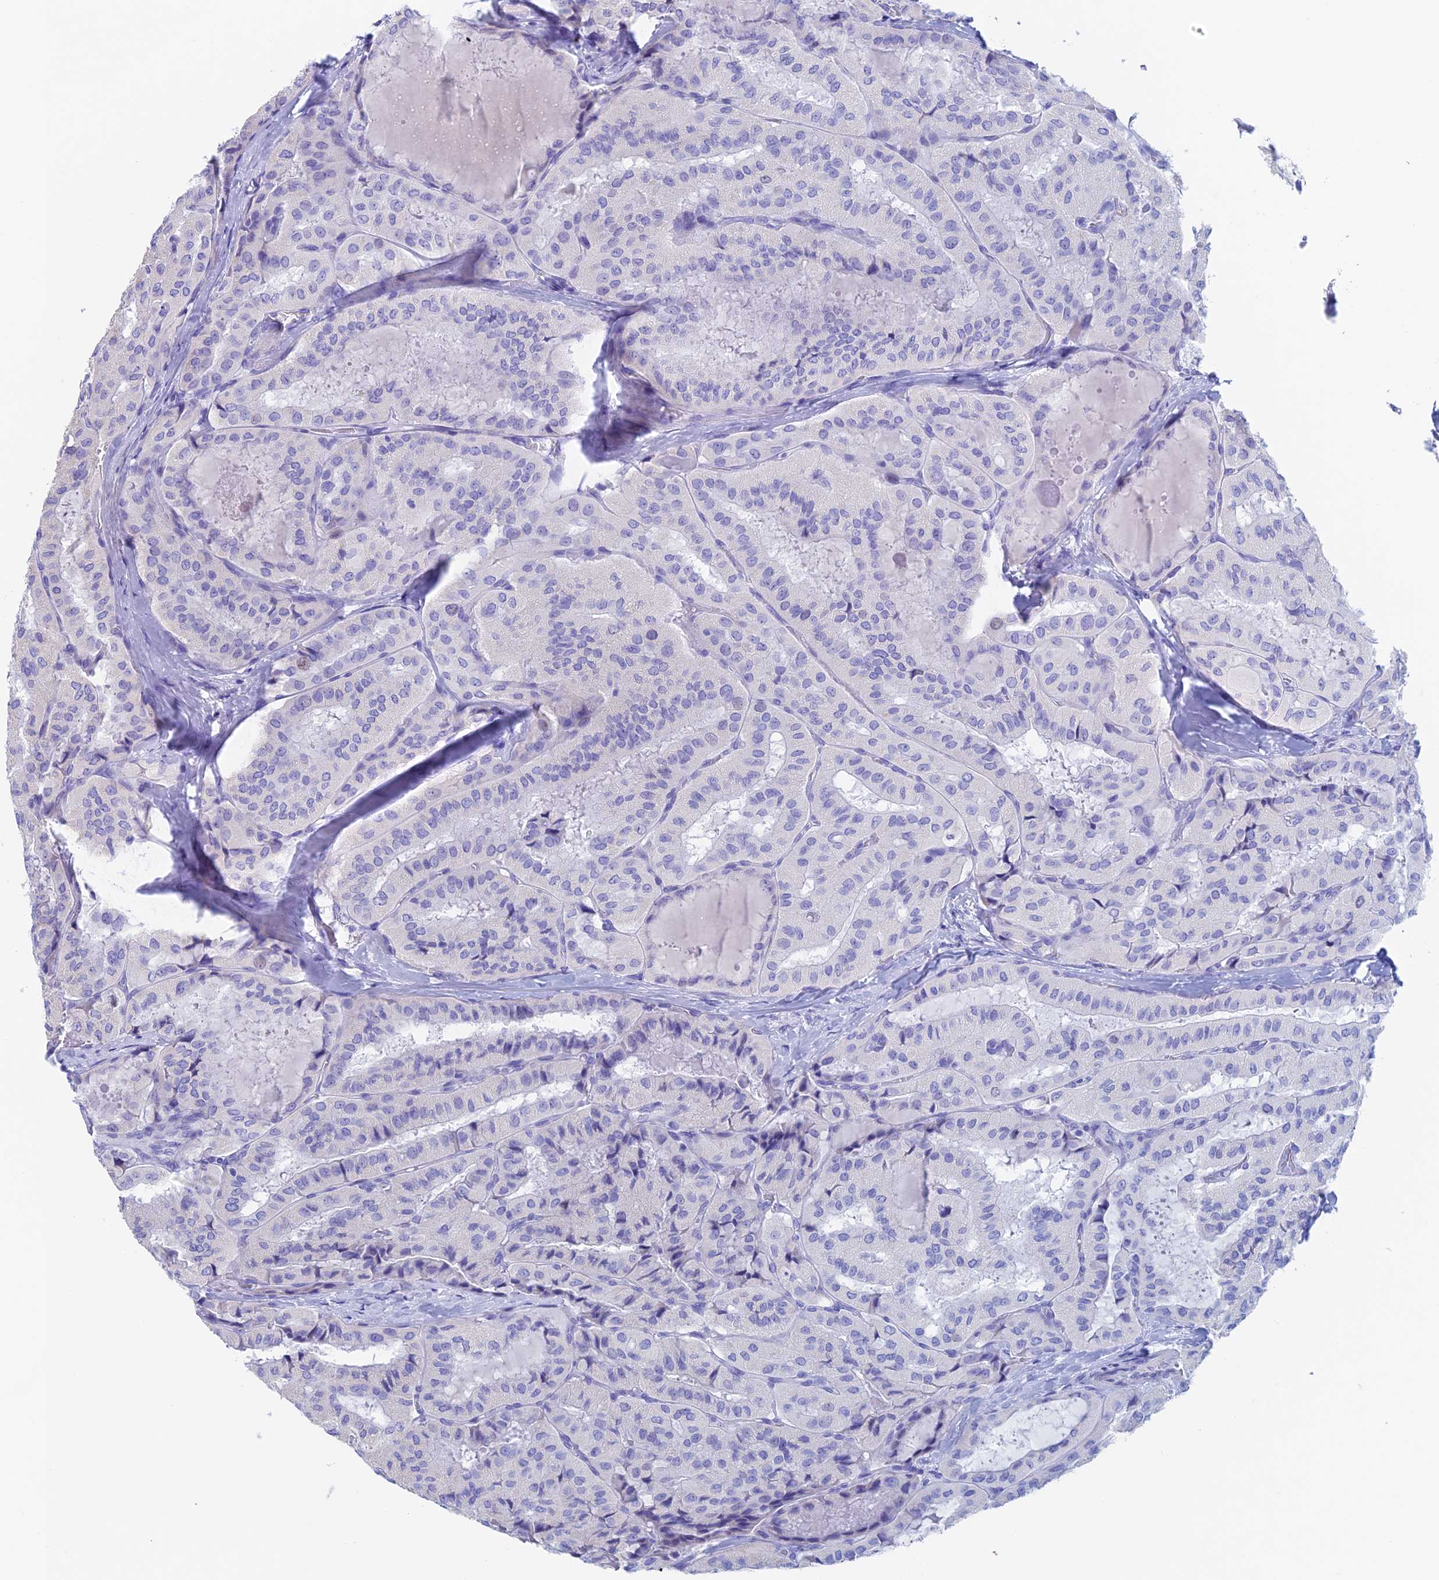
{"staining": {"intensity": "negative", "quantity": "none", "location": "none"}, "tissue": "thyroid cancer", "cell_type": "Tumor cells", "image_type": "cancer", "snomed": [{"axis": "morphology", "description": "Normal tissue, NOS"}, {"axis": "morphology", "description": "Papillary adenocarcinoma, NOS"}, {"axis": "topography", "description": "Thyroid gland"}], "caption": "Histopathology image shows no protein staining in tumor cells of thyroid cancer (papillary adenocarcinoma) tissue.", "gene": "PSMC3IP", "patient": {"sex": "female", "age": 59}}